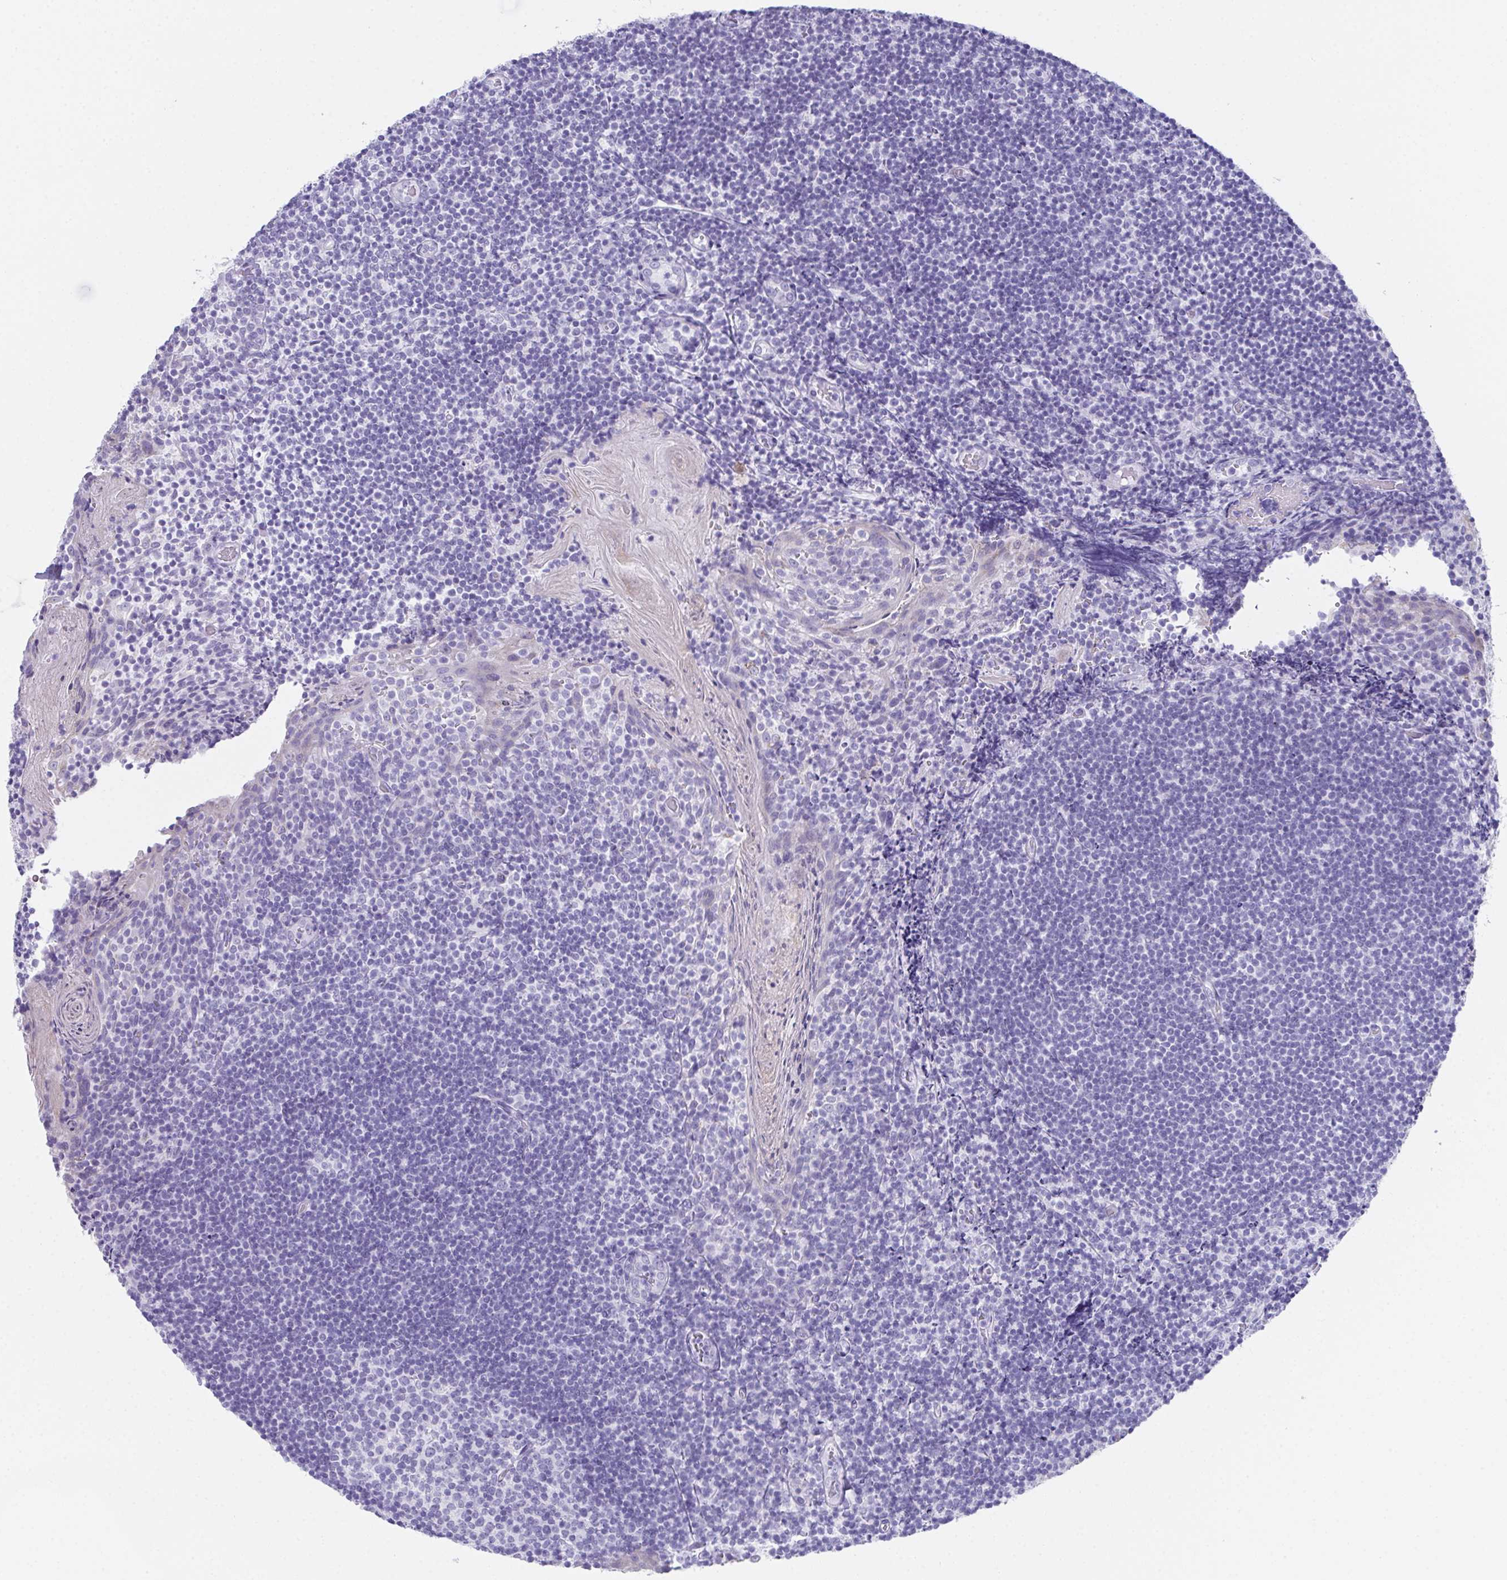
{"staining": {"intensity": "negative", "quantity": "none", "location": "none"}, "tissue": "tonsil", "cell_type": "Germinal center cells", "image_type": "normal", "snomed": [{"axis": "morphology", "description": "Normal tissue, NOS"}, {"axis": "topography", "description": "Tonsil"}], "caption": "This micrograph is of benign tonsil stained with IHC to label a protein in brown with the nuclei are counter-stained blue. There is no positivity in germinal center cells. The staining is performed using DAB brown chromogen with nuclei counter-stained in using hematoxylin.", "gene": "TEX19", "patient": {"sex": "female", "age": 10}}